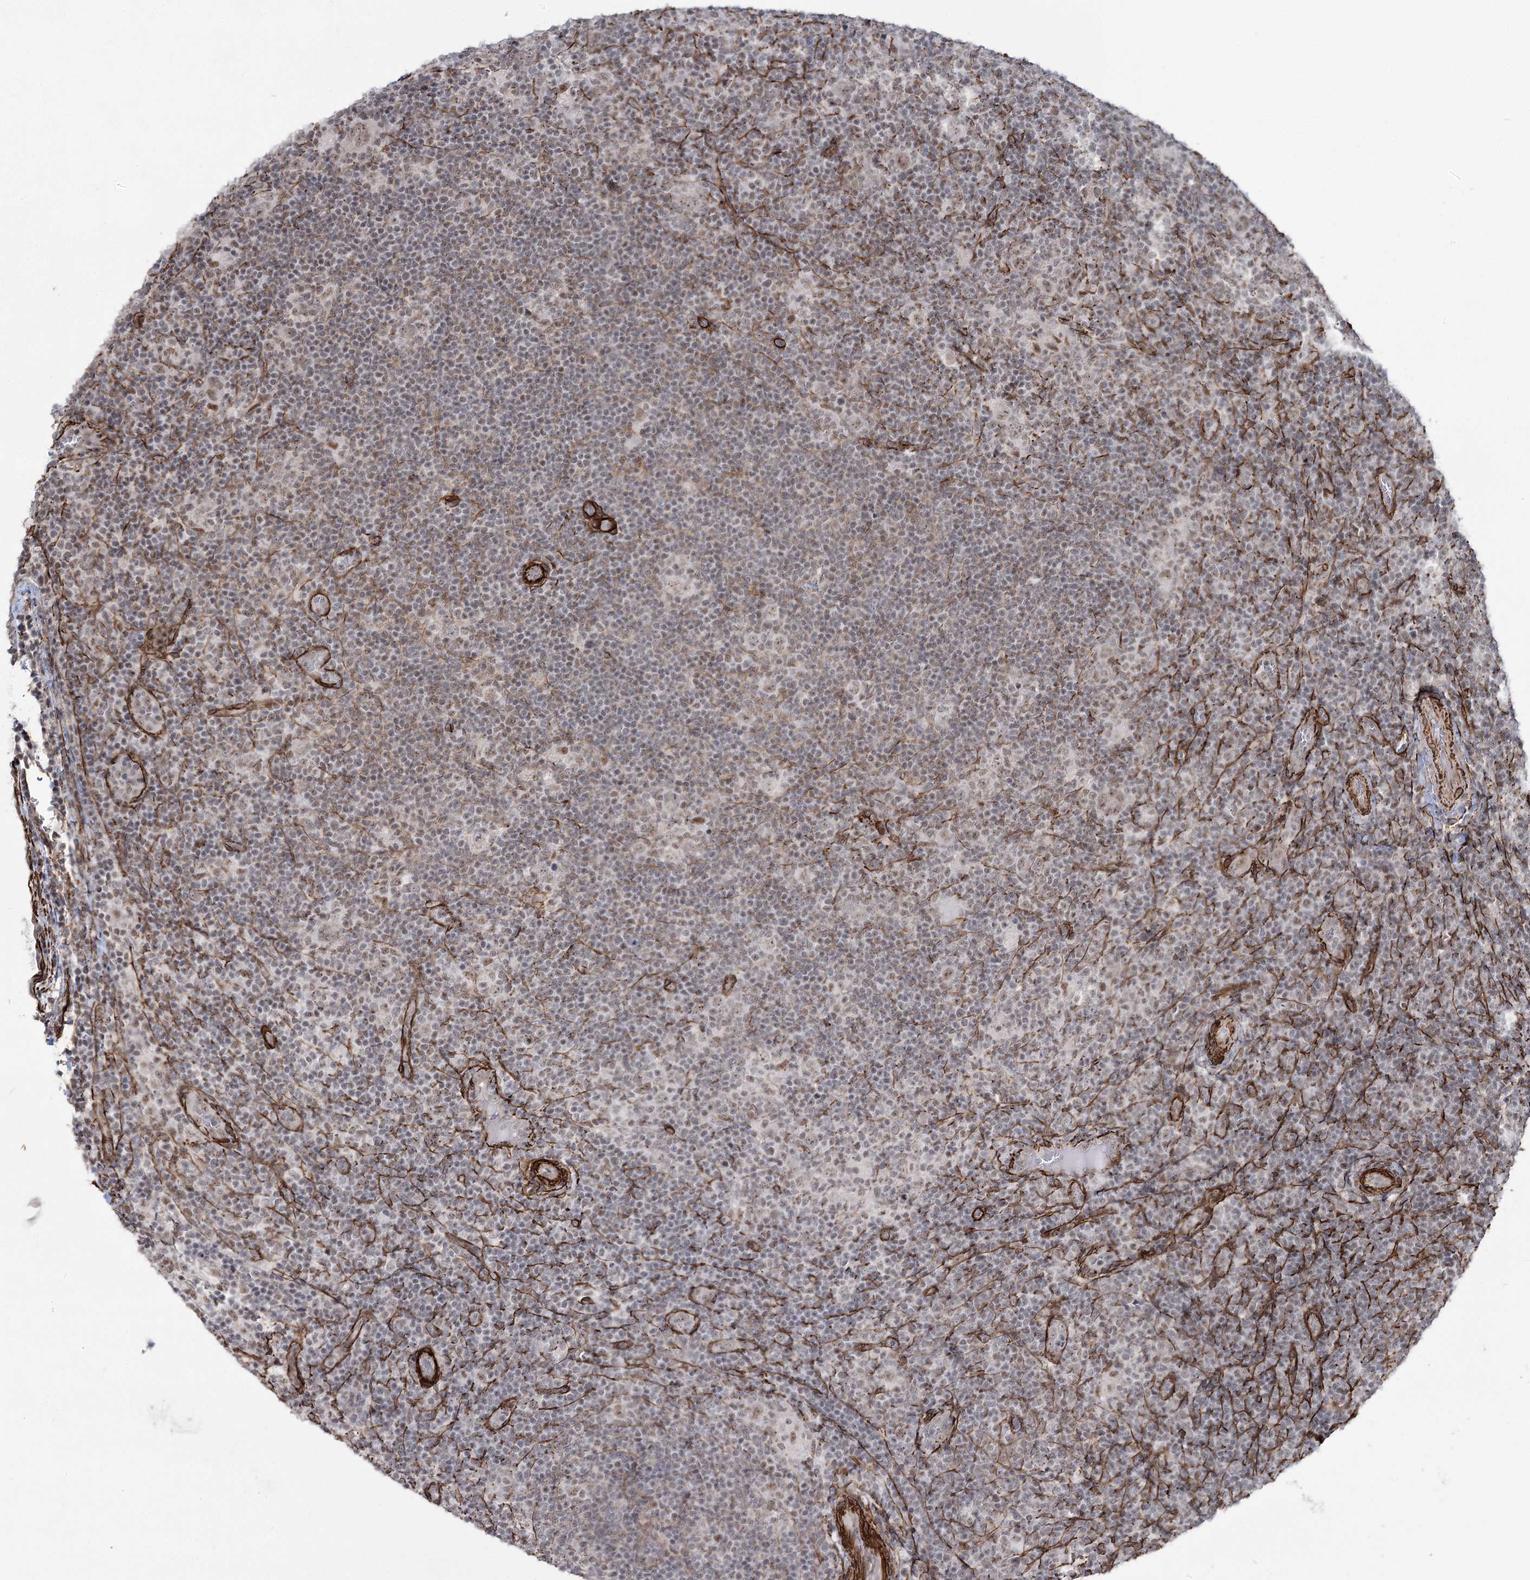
{"staining": {"intensity": "weak", "quantity": ">75%", "location": "nuclear"}, "tissue": "lymphoma", "cell_type": "Tumor cells", "image_type": "cancer", "snomed": [{"axis": "morphology", "description": "Hodgkin's disease, NOS"}, {"axis": "topography", "description": "Lymph node"}], "caption": "A micrograph of human lymphoma stained for a protein exhibits weak nuclear brown staining in tumor cells. Immunohistochemistry (ihc) stains the protein of interest in brown and the nuclei are stained blue.", "gene": "CWF19L1", "patient": {"sex": "female", "age": 57}}